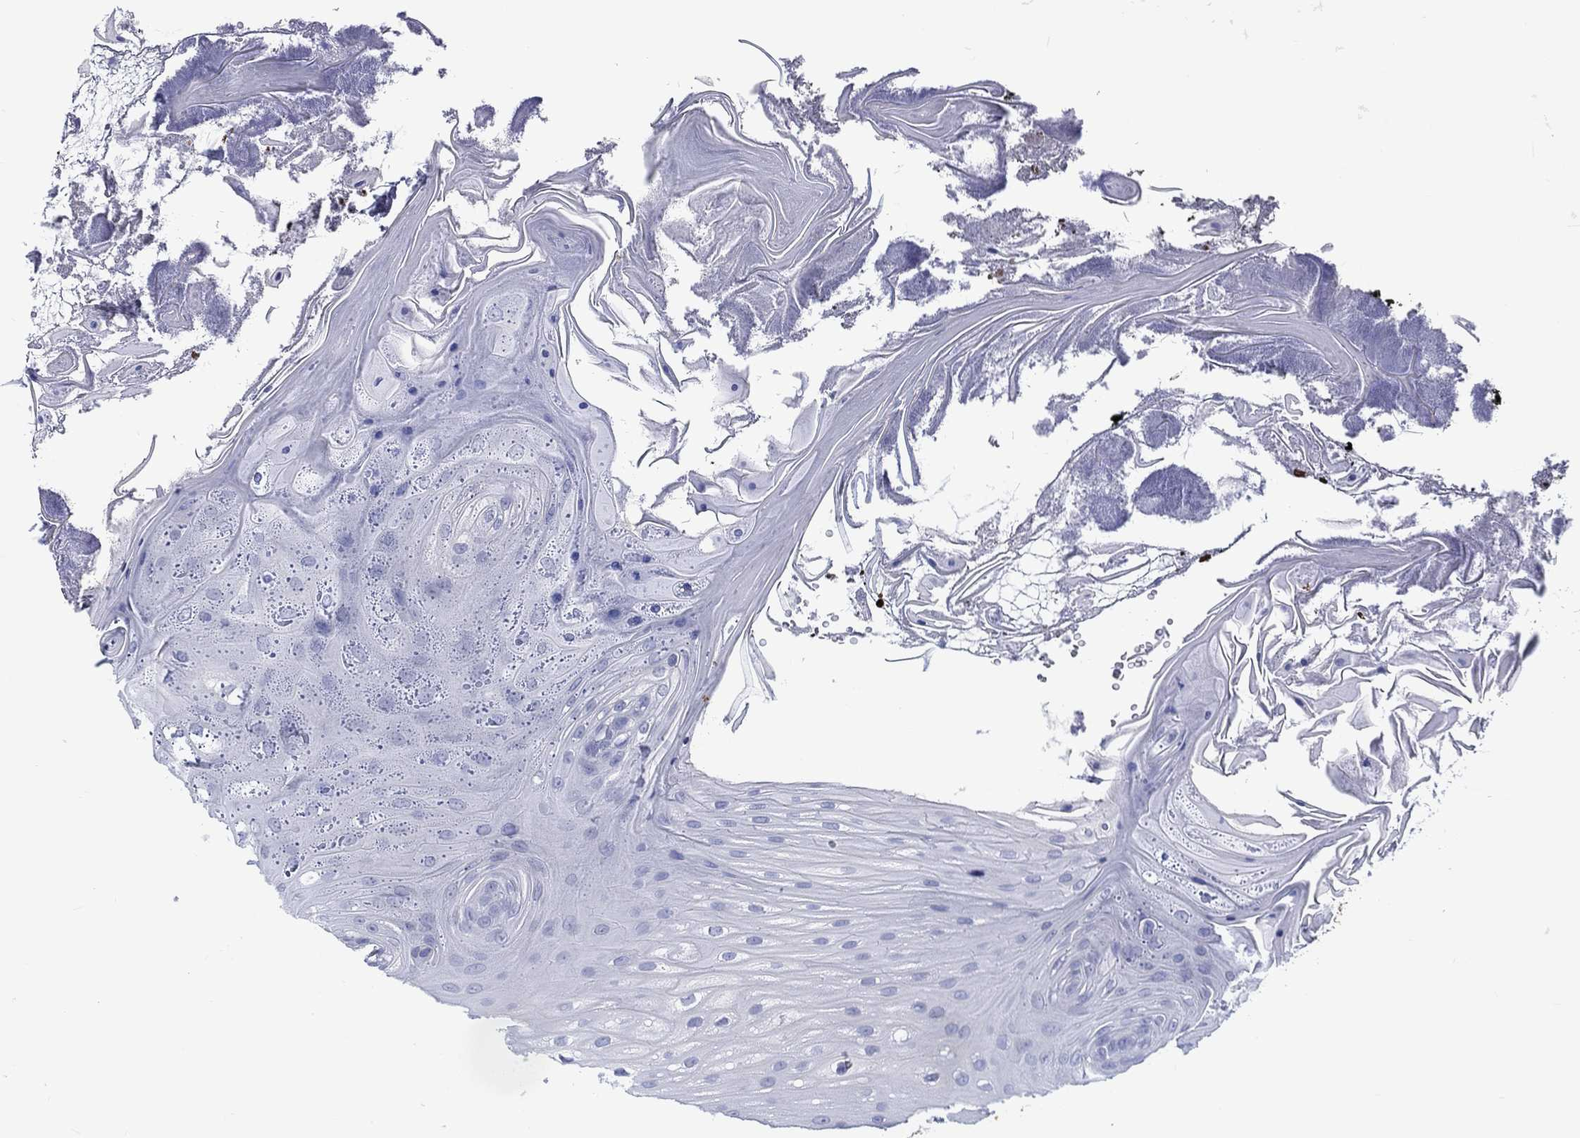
{"staining": {"intensity": "negative", "quantity": "none", "location": "none"}, "tissue": "oral mucosa", "cell_type": "Squamous epithelial cells", "image_type": "normal", "snomed": [{"axis": "morphology", "description": "Normal tissue, NOS"}, {"axis": "morphology", "description": "Squamous cell carcinoma, NOS"}, {"axis": "topography", "description": "Oral tissue"}, {"axis": "topography", "description": "Head-Neck"}], "caption": "Immunohistochemical staining of benign human oral mucosa exhibits no significant positivity in squamous epithelial cells.", "gene": "CACNG3", "patient": {"sex": "male", "age": 69}}